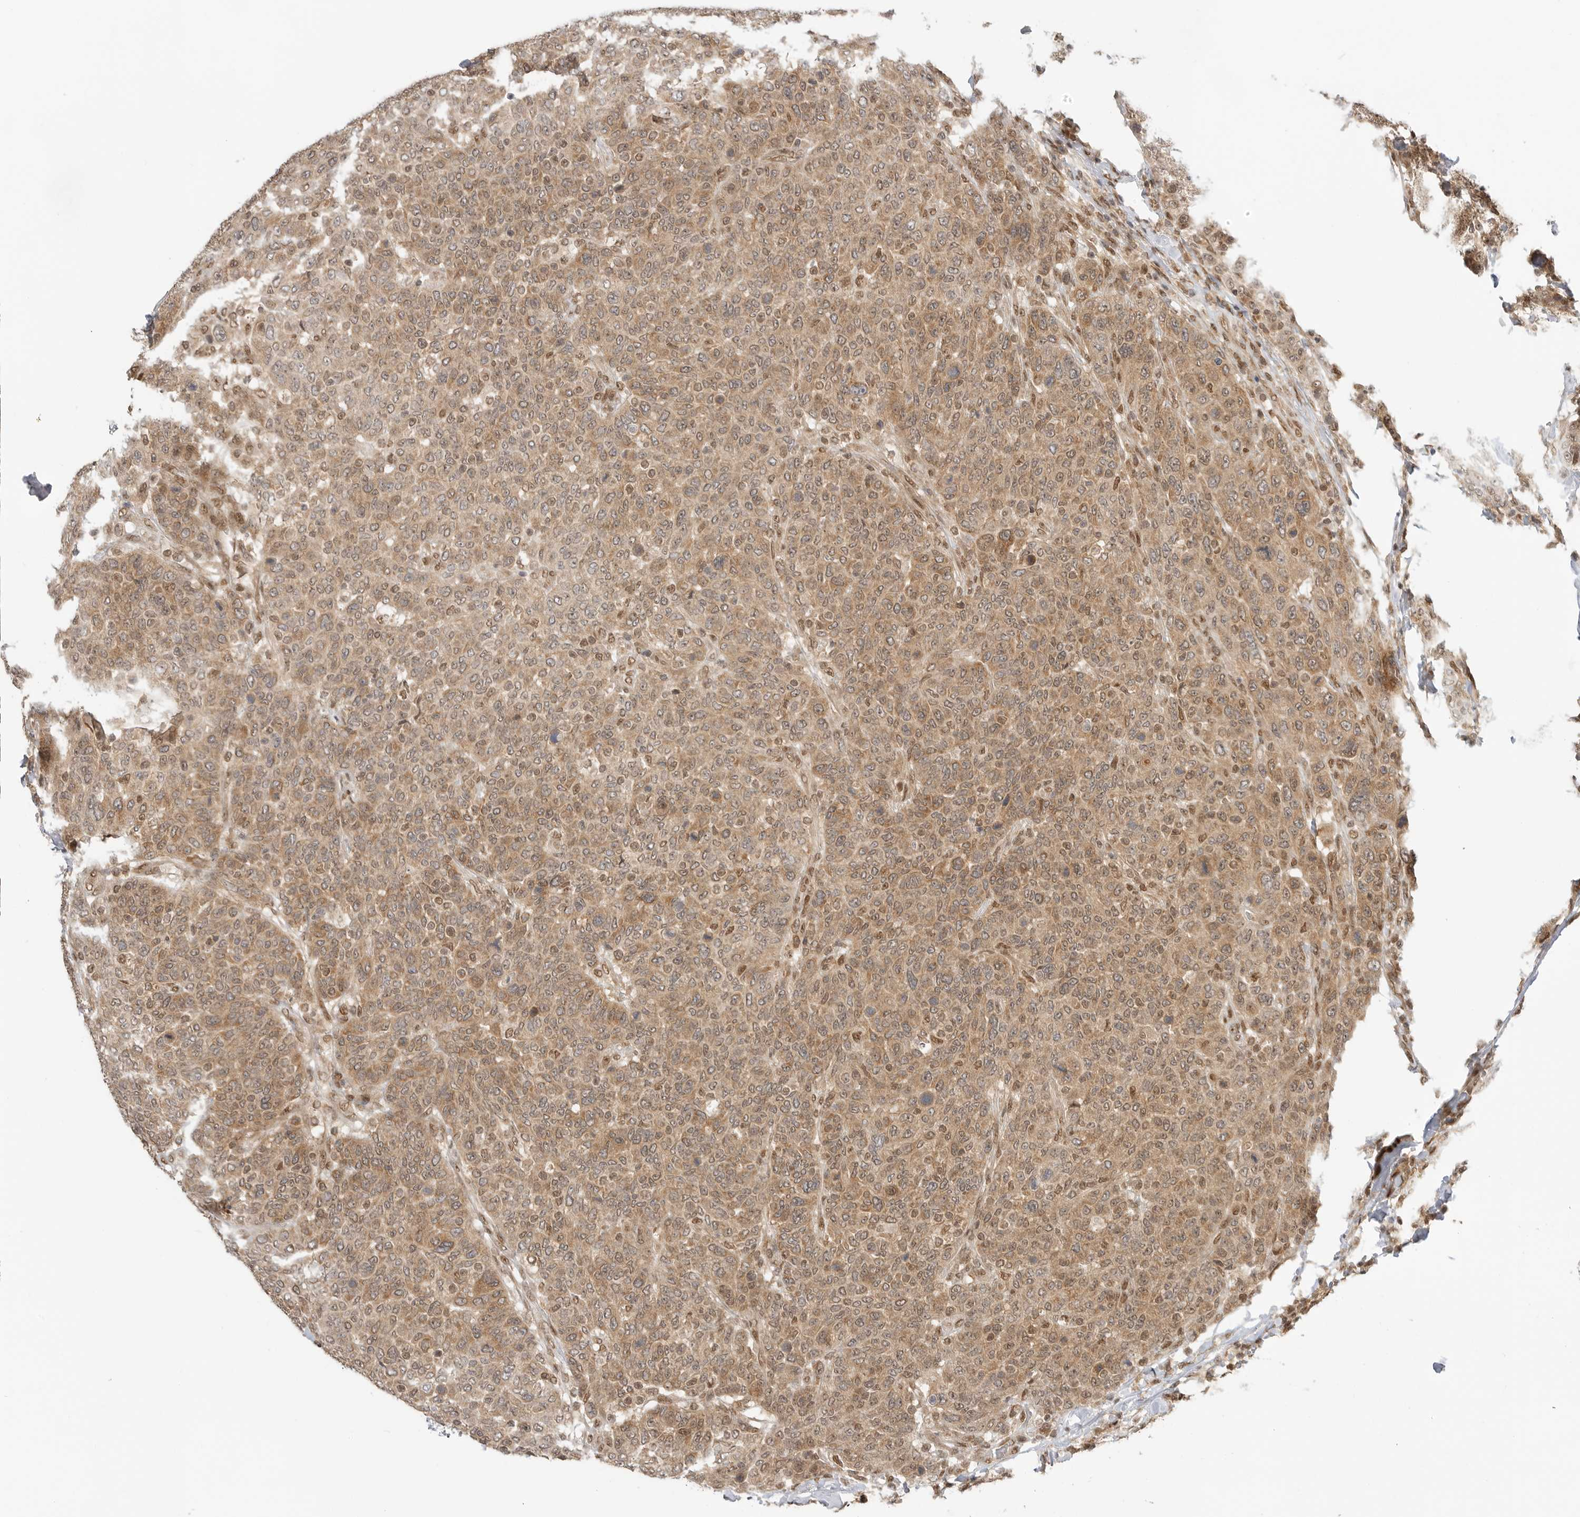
{"staining": {"intensity": "moderate", "quantity": ">75%", "location": "cytoplasmic/membranous"}, "tissue": "breast cancer", "cell_type": "Tumor cells", "image_type": "cancer", "snomed": [{"axis": "morphology", "description": "Duct carcinoma"}, {"axis": "topography", "description": "Breast"}], "caption": "DAB immunohistochemical staining of human breast cancer displays moderate cytoplasmic/membranous protein expression in approximately >75% of tumor cells.", "gene": "ALKAL1", "patient": {"sex": "female", "age": 37}}